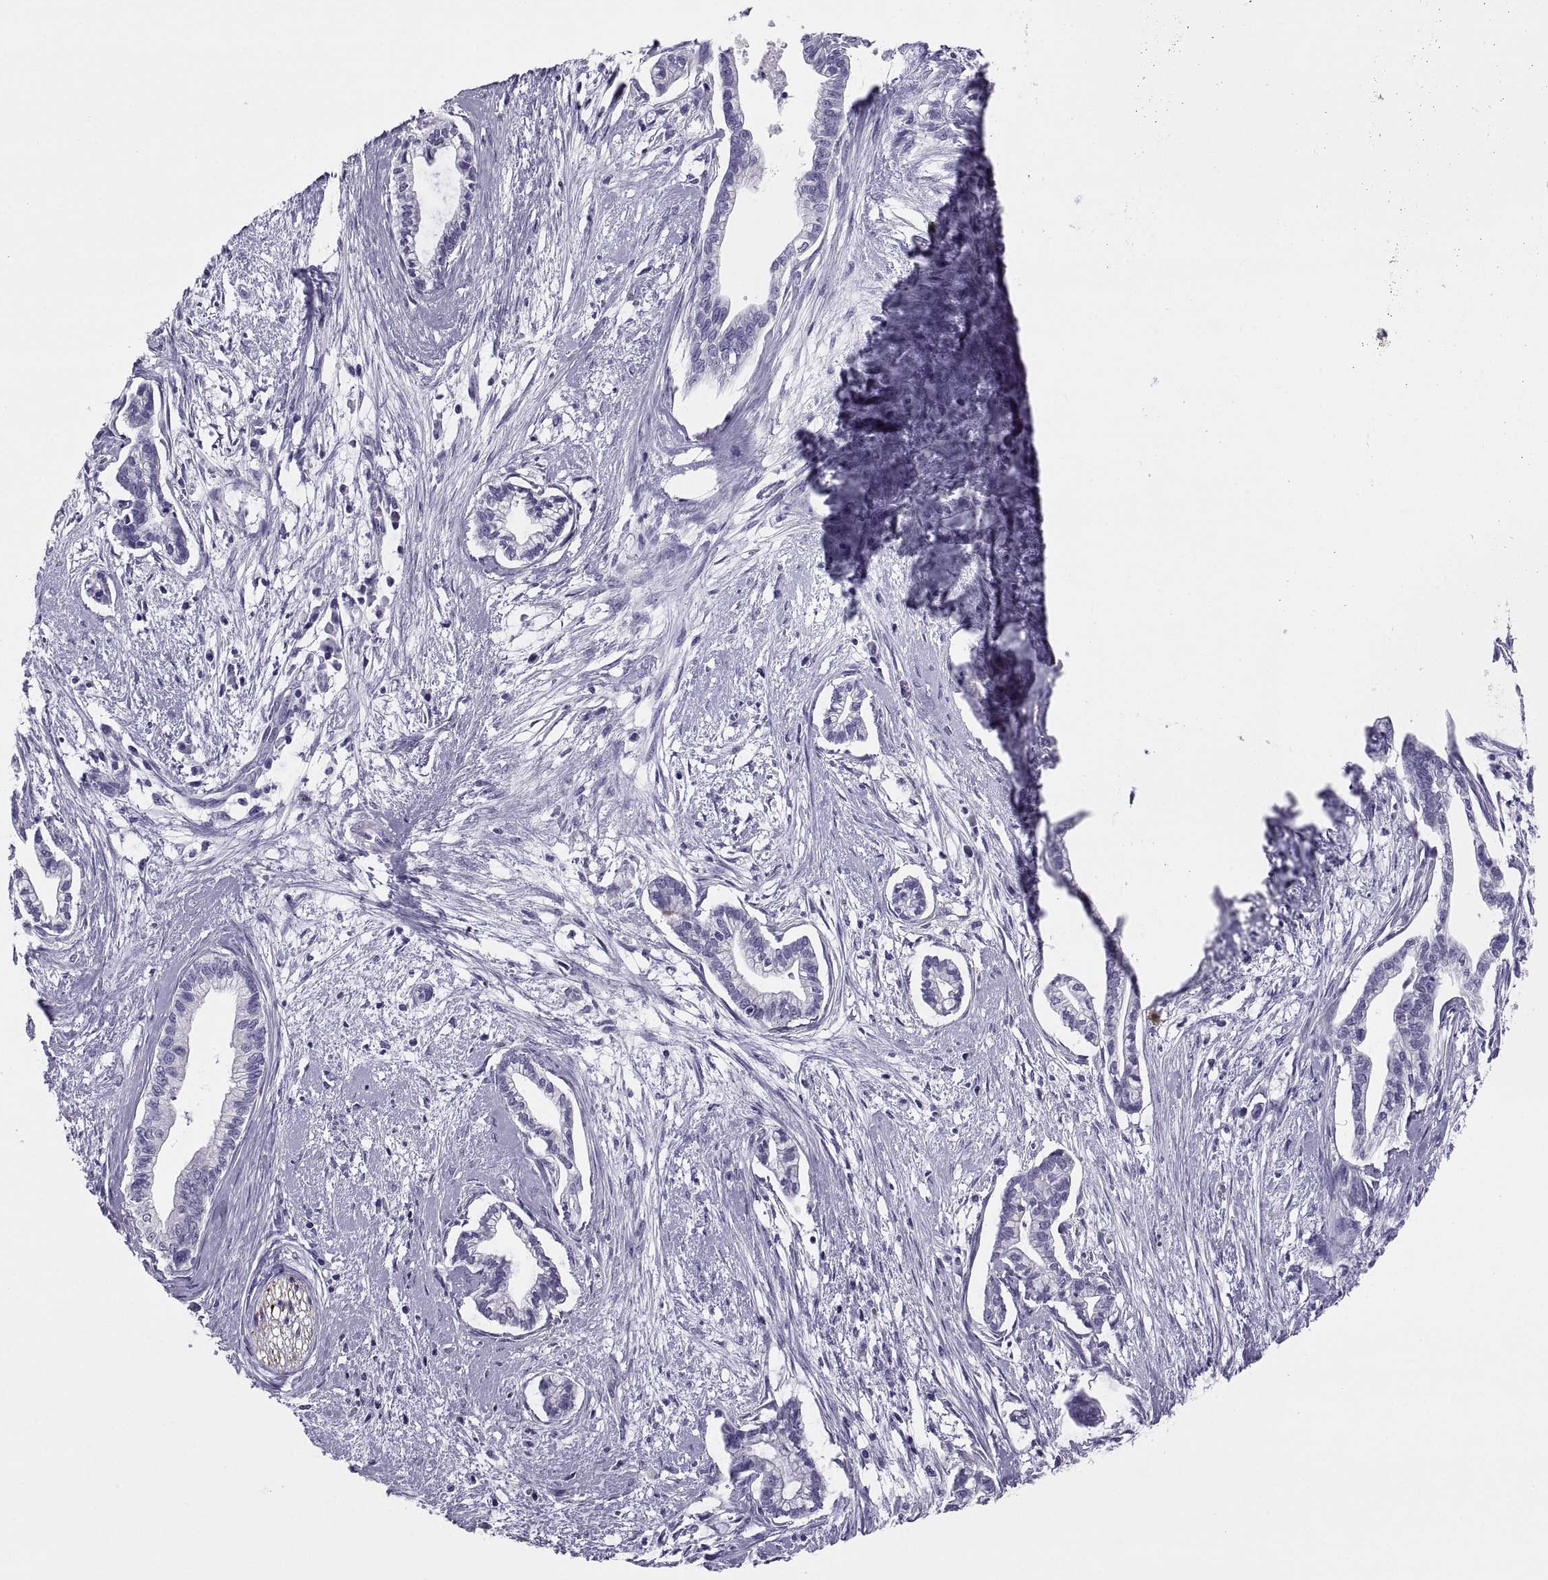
{"staining": {"intensity": "negative", "quantity": "none", "location": "none"}, "tissue": "cervical cancer", "cell_type": "Tumor cells", "image_type": "cancer", "snomed": [{"axis": "morphology", "description": "Adenocarcinoma, NOS"}, {"axis": "topography", "description": "Cervix"}], "caption": "An IHC histopathology image of cervical cancer is shown. There is no staining in tumor cells of cervical cancer.", "gene": "RGS20", "patient": {"sex": "female", "age": 62}}